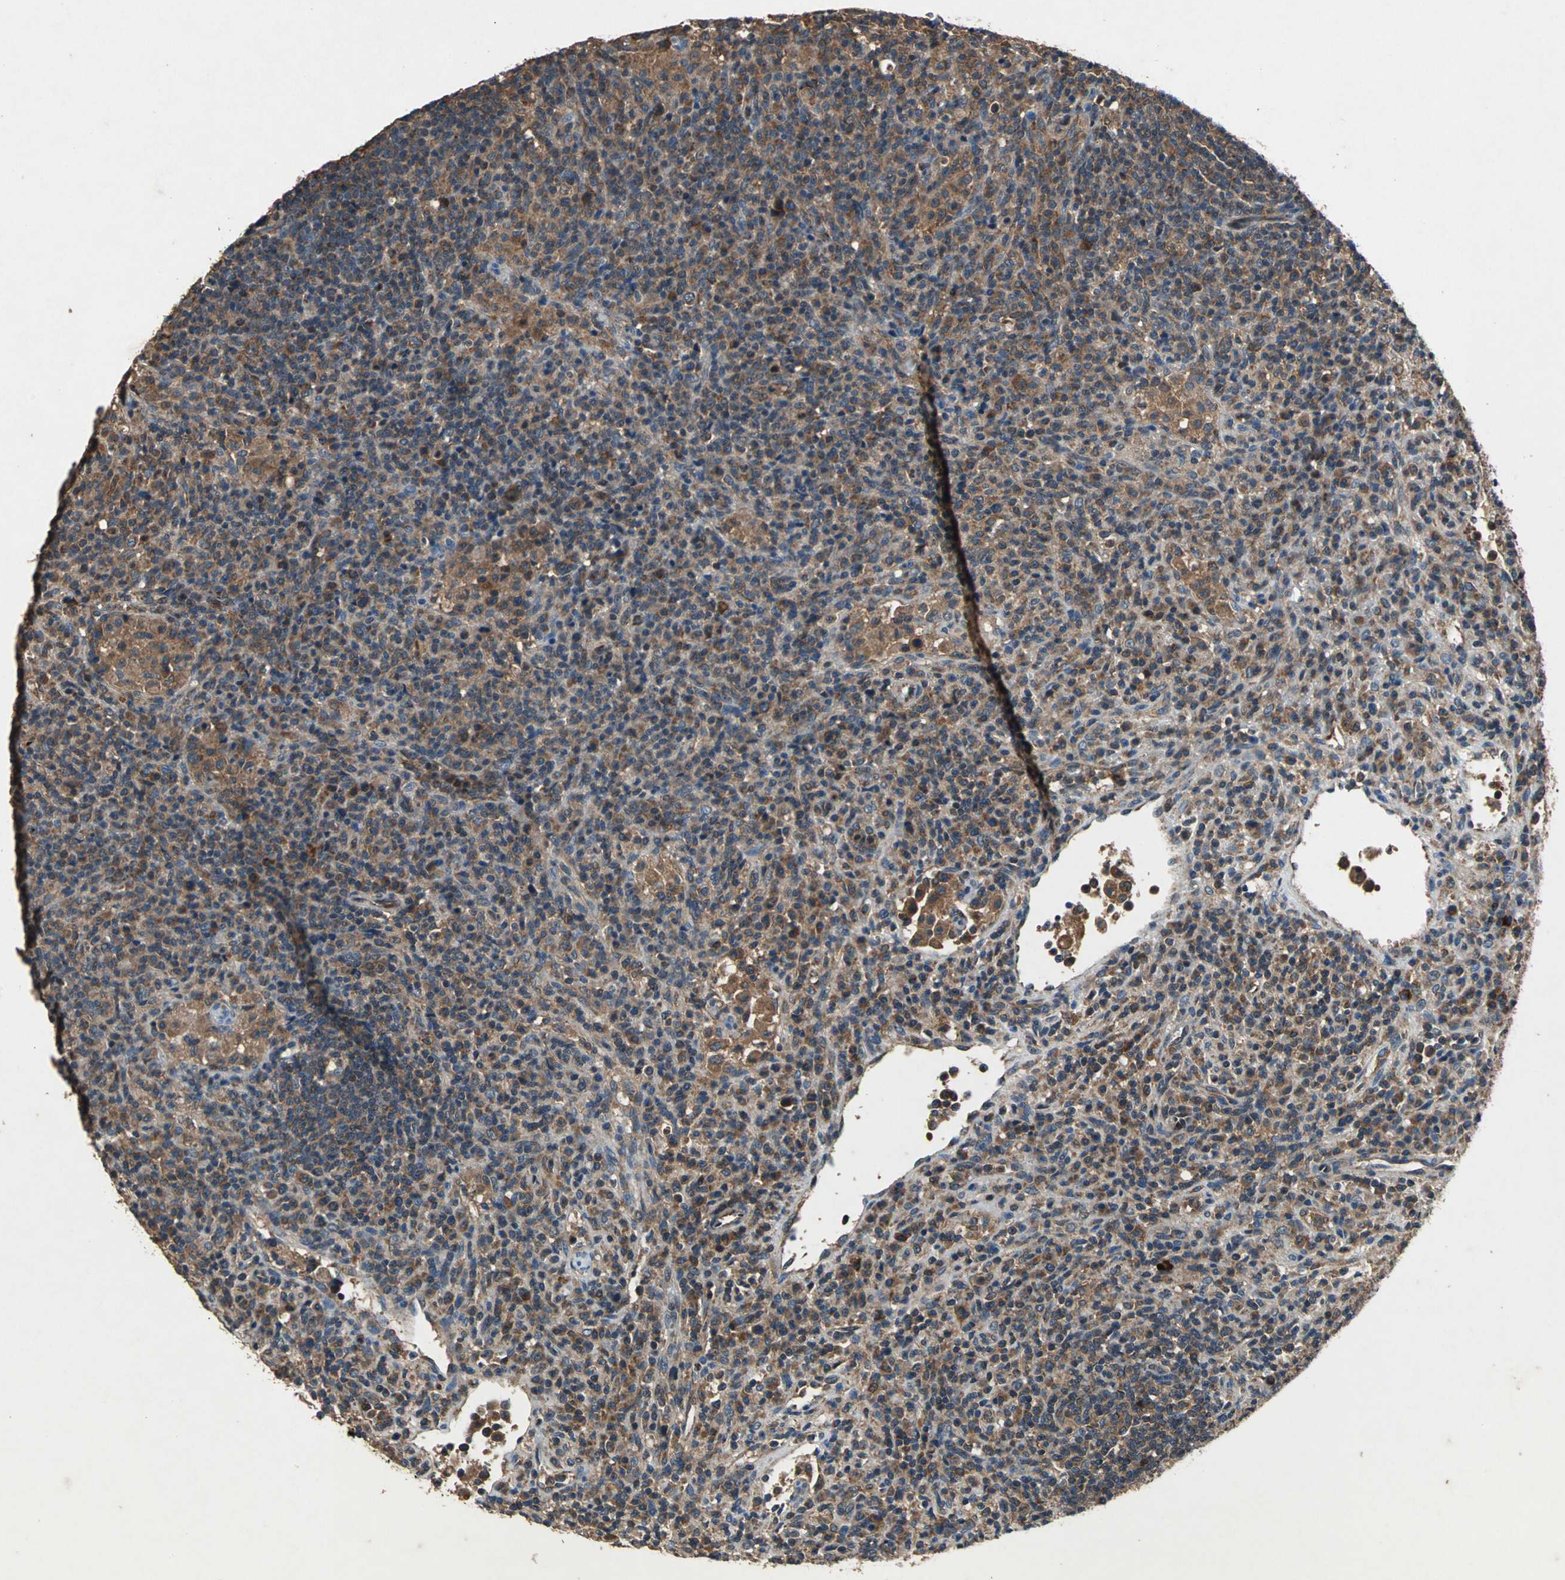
{"staining": {"intensity": "strong", "quantity": "25%-75%", "location": "cytoplasmic/membranous"}, "tissue": "lymphoma", "cell_type": "Tumor cells", "image_type": "cancer", "snomed": [{"axis": "morphology", "description": "Hodgkin's disease, NOS"}, {"axis": "topography", "description": "Lymph node"}], "caption": "A high amount of strong cytoplasmic/membranous expression is seen in approximately 25%-75% of tumor cells in lymphoma tissue.", "gene": "ZNF608", "patient": {"sex": "male", "age": 65}}